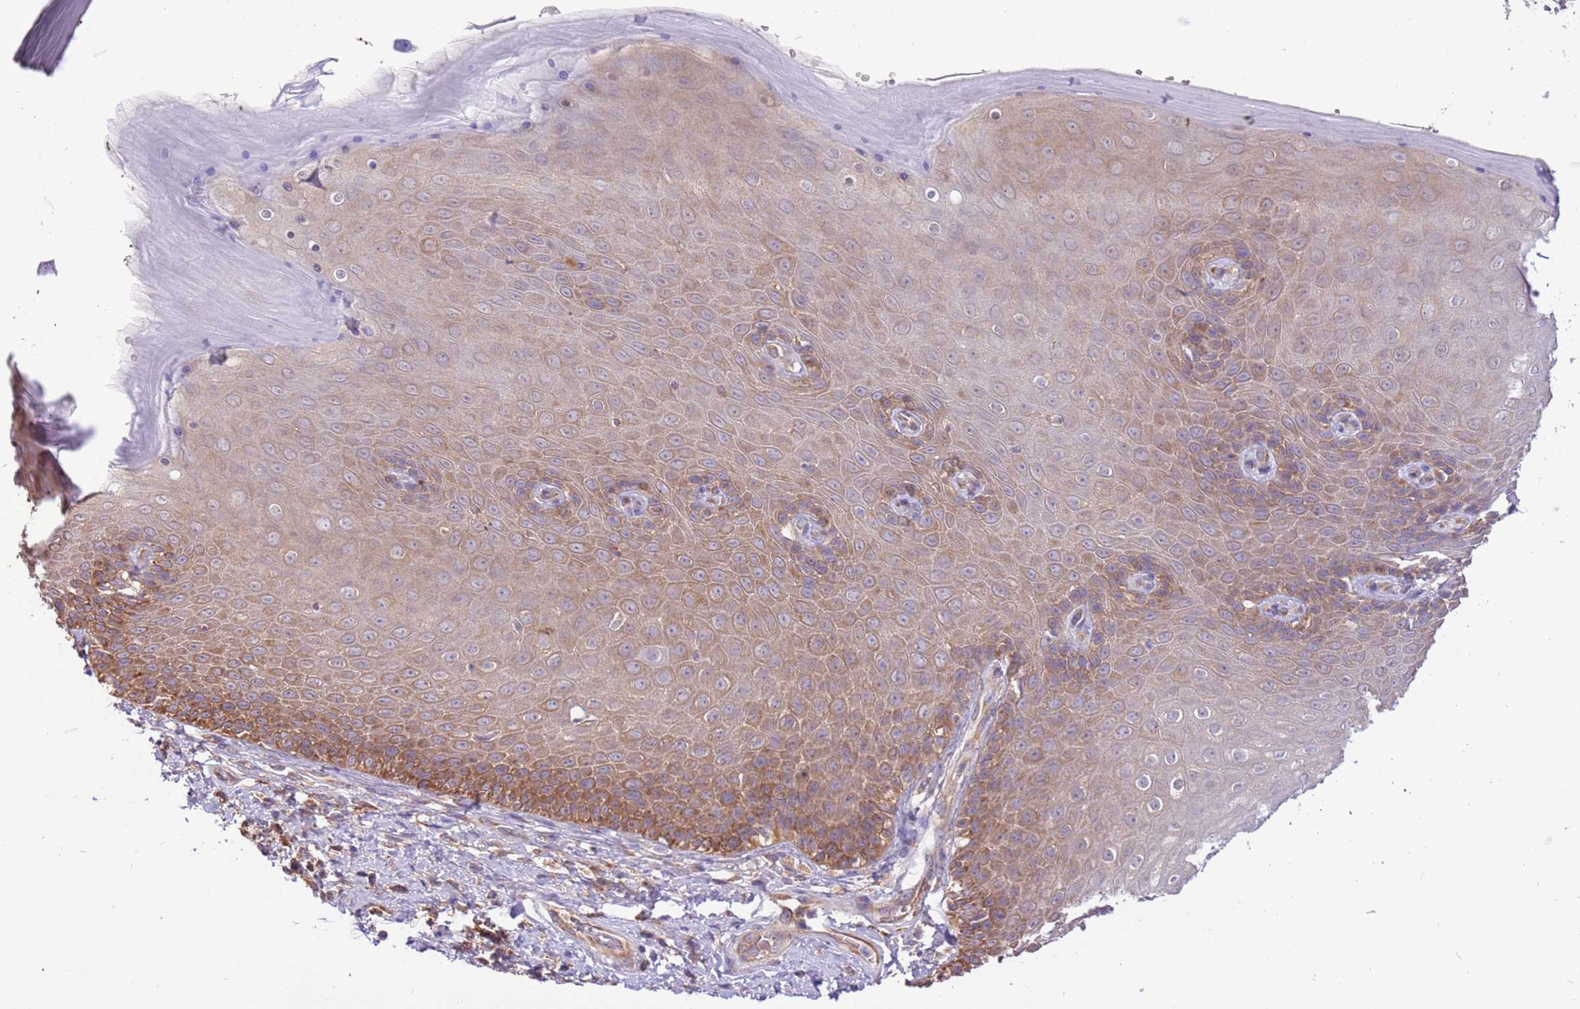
{"staining": {"intensity": "moderate", "quantity": "25%-75%", "location": "cytoplasmic/membranous"}, "tissue": "skin", "cell_type": "Epidermal cells", "image_type": "normal", "snomed": [{"axis": "morphology", "description": "Normal tissue, NOS"}, {"axis": "topography", "description": "Anal"}, {"axis": "topography", "description": "Peripheral nerve tissue"}], "caption": "An immunohistochemistry photomicrograph of unremarkable tissue is shown. Protein staining in brown shows moderate cytoplasmic/membranous positivity in skin within epidermal cells. (Stains: DAB (3,3'-diaminobenzidine) in brown, nuclei in blue, Microscopy: brightfield microscopy at high magnification).", "gene": "STIP1", "patient": {"sex": "male", "age": 53}}